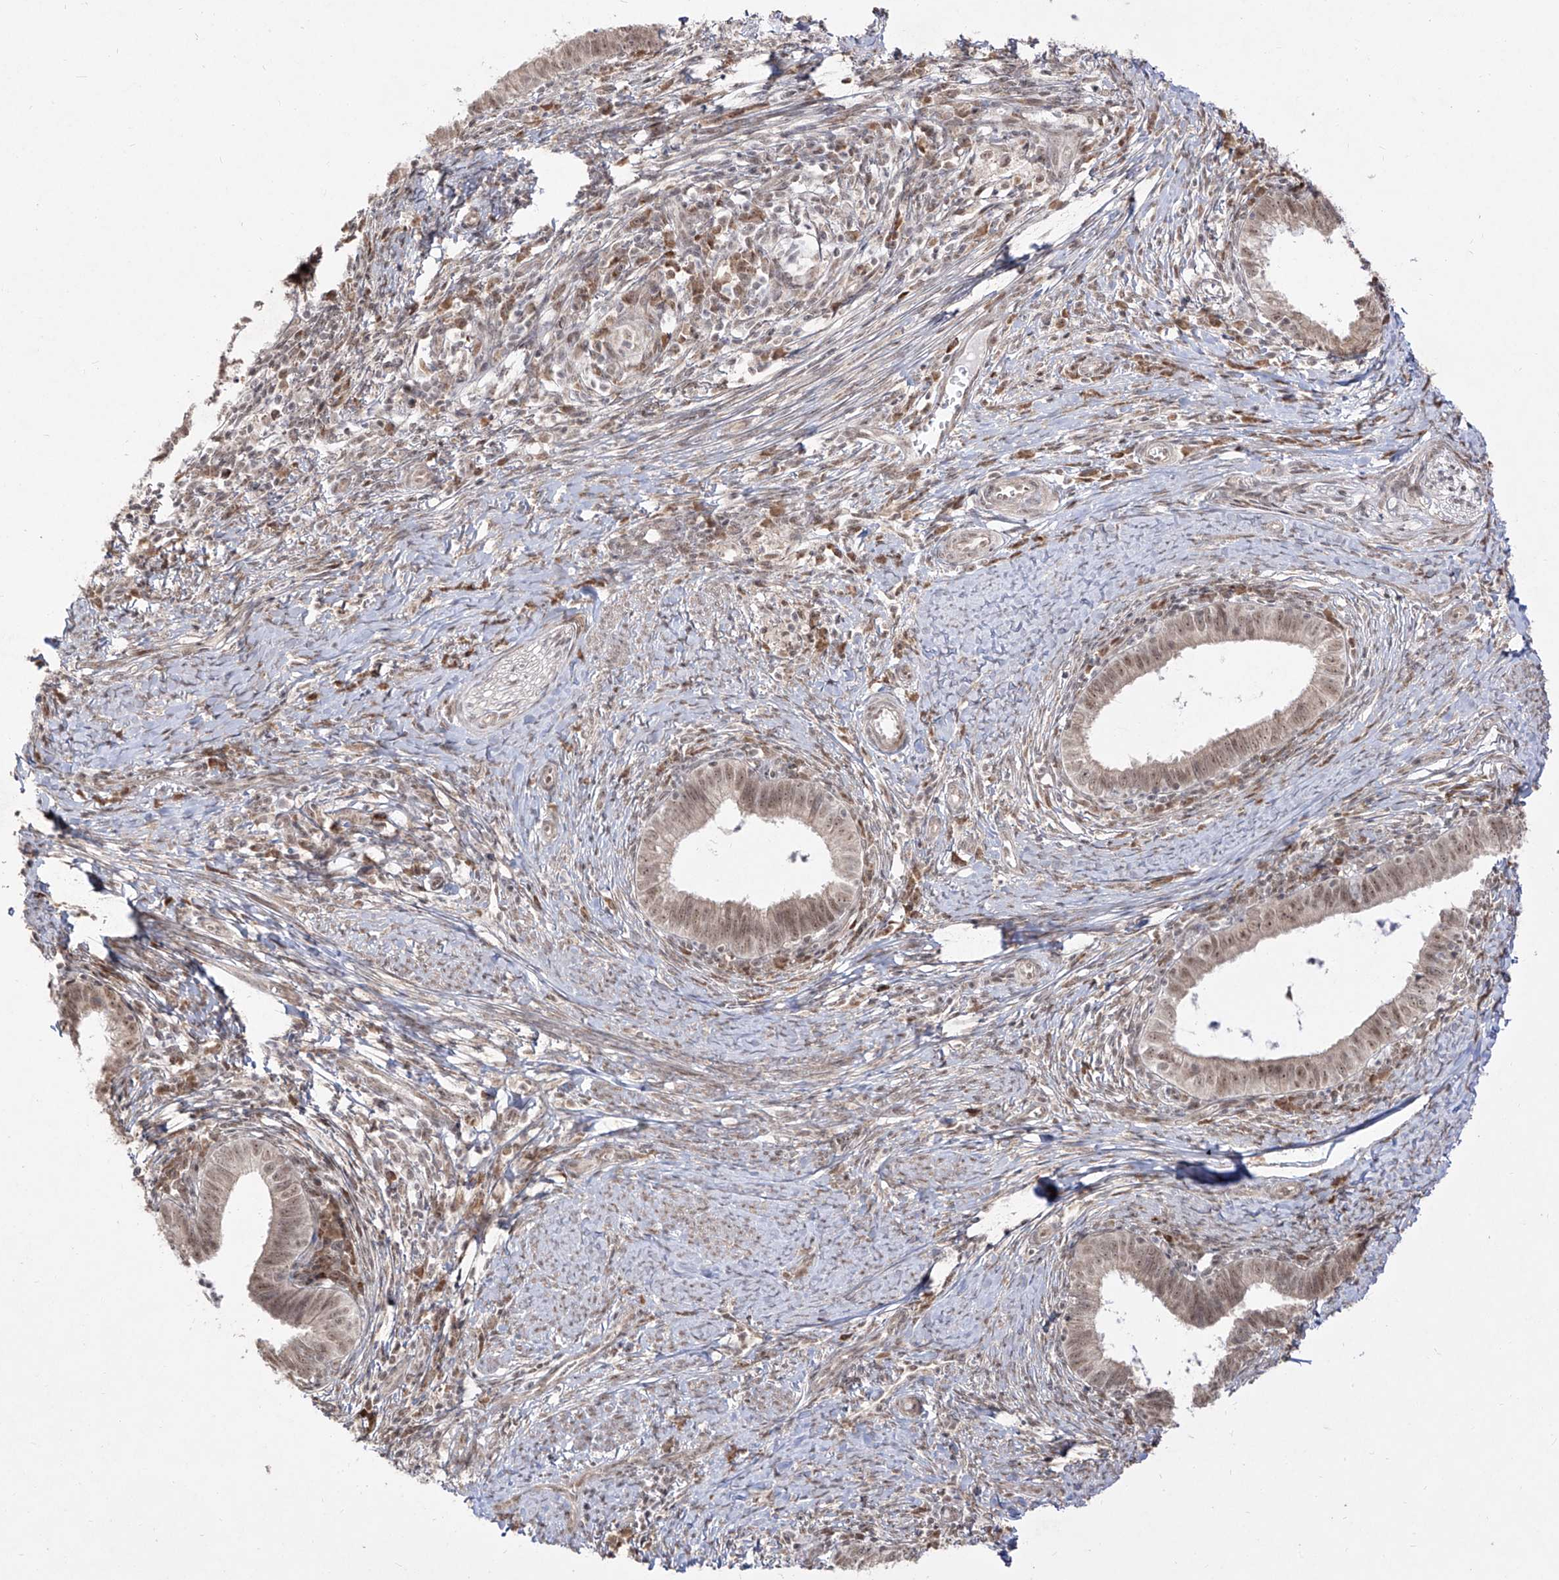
{"staining": {"intensity": "moderate", "quantity": ">75%", "location": "nuclear"}, "tissue": "cervical cancer", "cell_type": "Tumor cells", "image_type": "cancer", "snomed": [{"axis": "morphology", "description": "Adenocarcinoma, NOS"}, {"axis": "topography", "description": "Cervix"}], "caption": "A high-resolution histopathology image shows immunohistochemistry (IHC) staining of cervical adenocarcinoma, which shows moderate nuclear positivity in about >75% of tumor cells.", "gene": "SNRNP27", "patient": {"sex": "female", "age": 36}}